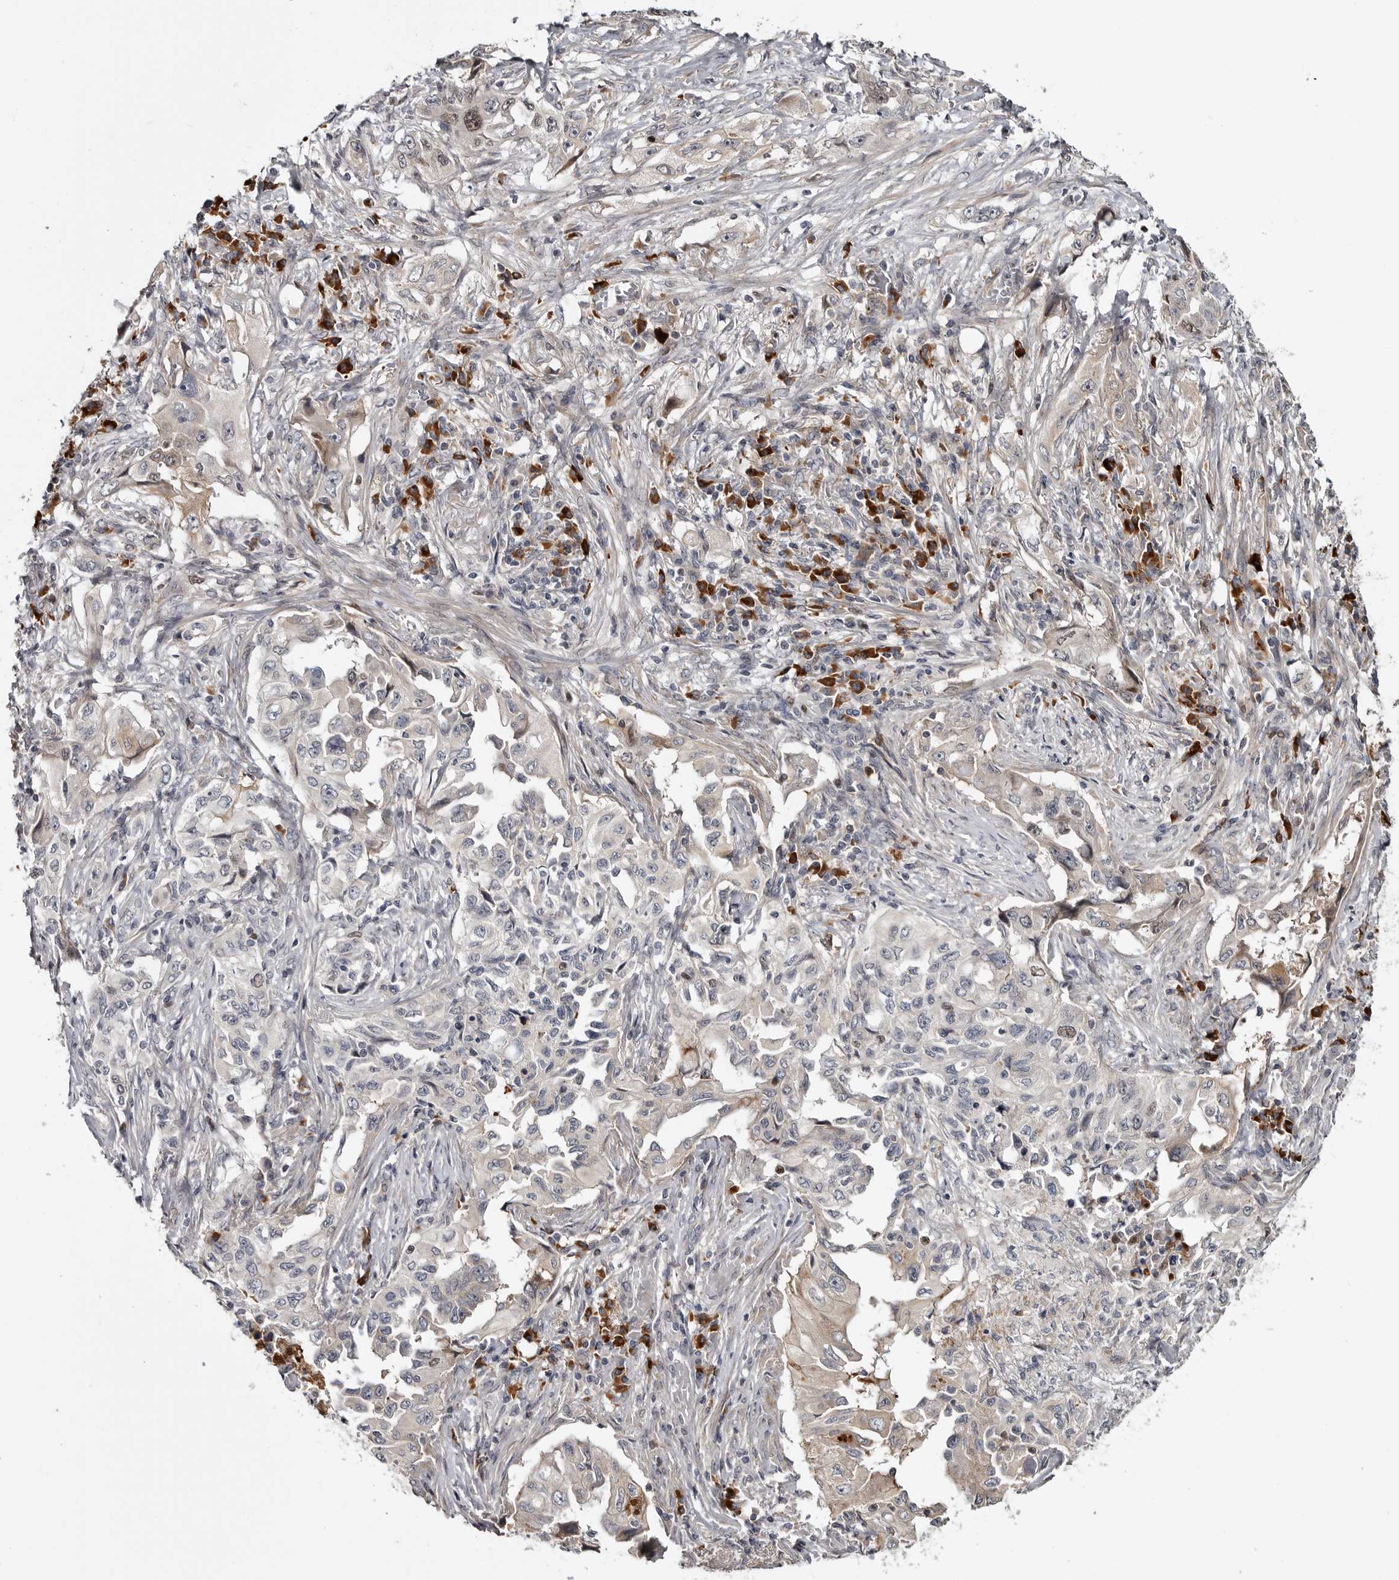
{"staining": {"intensity": "negative", "quantity": "none", "location": "none"}, "tissue": "lung cancer", "cell_type": "Tumor cells", "image_type": "cancer", "snomed": [{"axis": "morphology", "description": "Adenocarcinoma, NOS"}, {"axis": "topography", "description": "Lung"}], "caption": "Tumor cells show no significant staining in lung adenocarcinoma.", "gene": "ZNF277", "patient": {"sex": "female", "age": 51}}